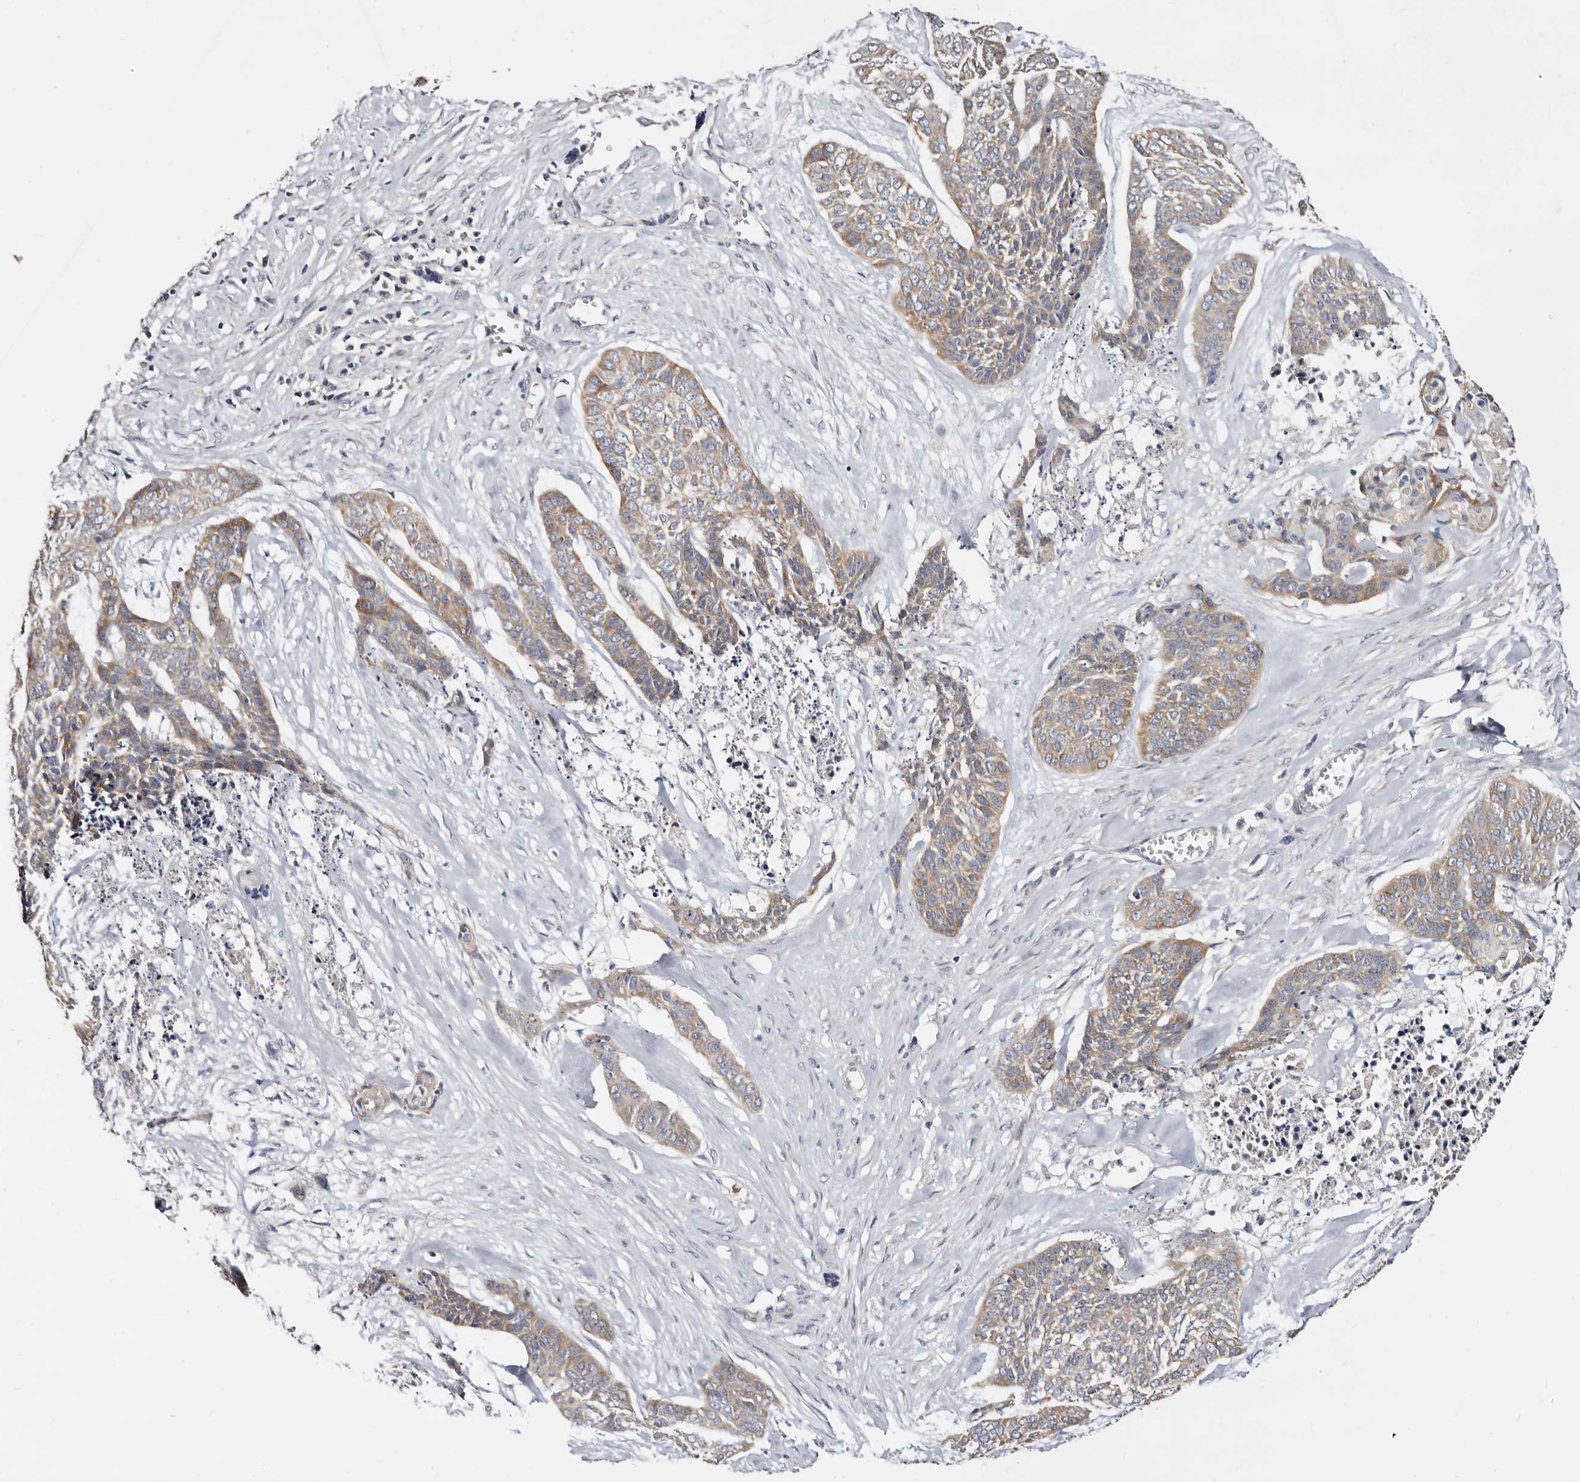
{"staining": {"intensity": "moderate", "quantity": ">75%", "location": "cytoplasmic/membranous"}, "tissue": "skin cancer", "cell_type": "Tumor cells", "image_type": "cancer", "snomed": [{"axis": "morphology", "description": "Basal cell carcinoma"}, {"axis": "topography", "description": "Skin"}], "caption": "The histopathology image shows a brown stain indicating the presence of a protein in the cytoplasmic/membranous of tumor cells in skin cancer (basal cell carcinoma).", "gene": "BAIAP2L1", "patient": {"sex": "female", "age": 64}}